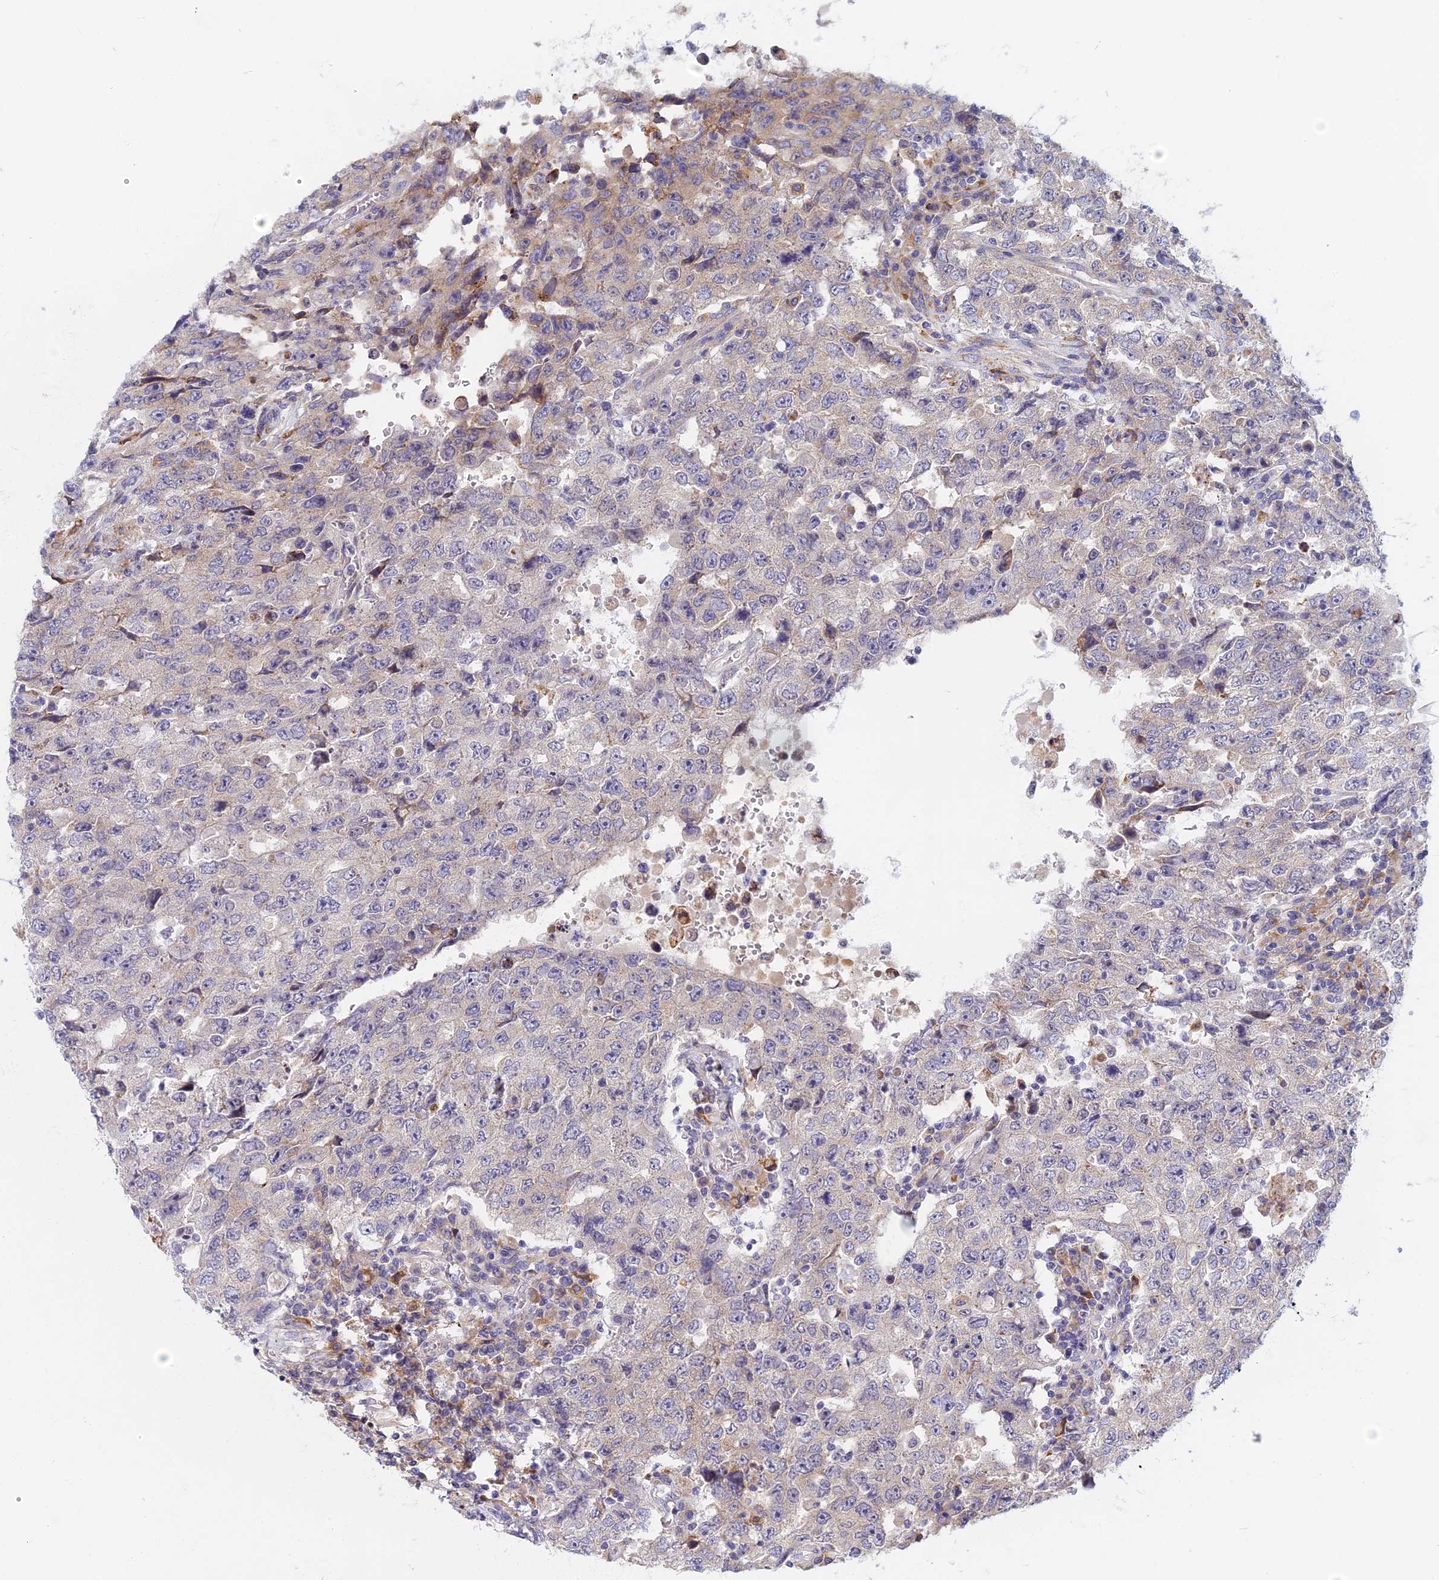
{"staining": {"intensity": "weak", "quantity": "<25%", "location": "cytoplasmic/membranous"}, "tissue": "testis cancer", "cell_type": "Tumor cells", "image_type": "cancer", "snomed": [{"axis": "morphology", "description": "Carcinoma, Embryonal, NOS"}, {"axis": "topography", "description": "Testis"}], "caption": "A micrograph of human testis cancer (embryonal carcinoma) is negative for staining in tumor cells. (Brightfield microscopy of DAB (3,3'-diaminobenzidine) IHC at high magnification).", "gene": "DDX51", "patient": {"sex": "male", "age": 26}}